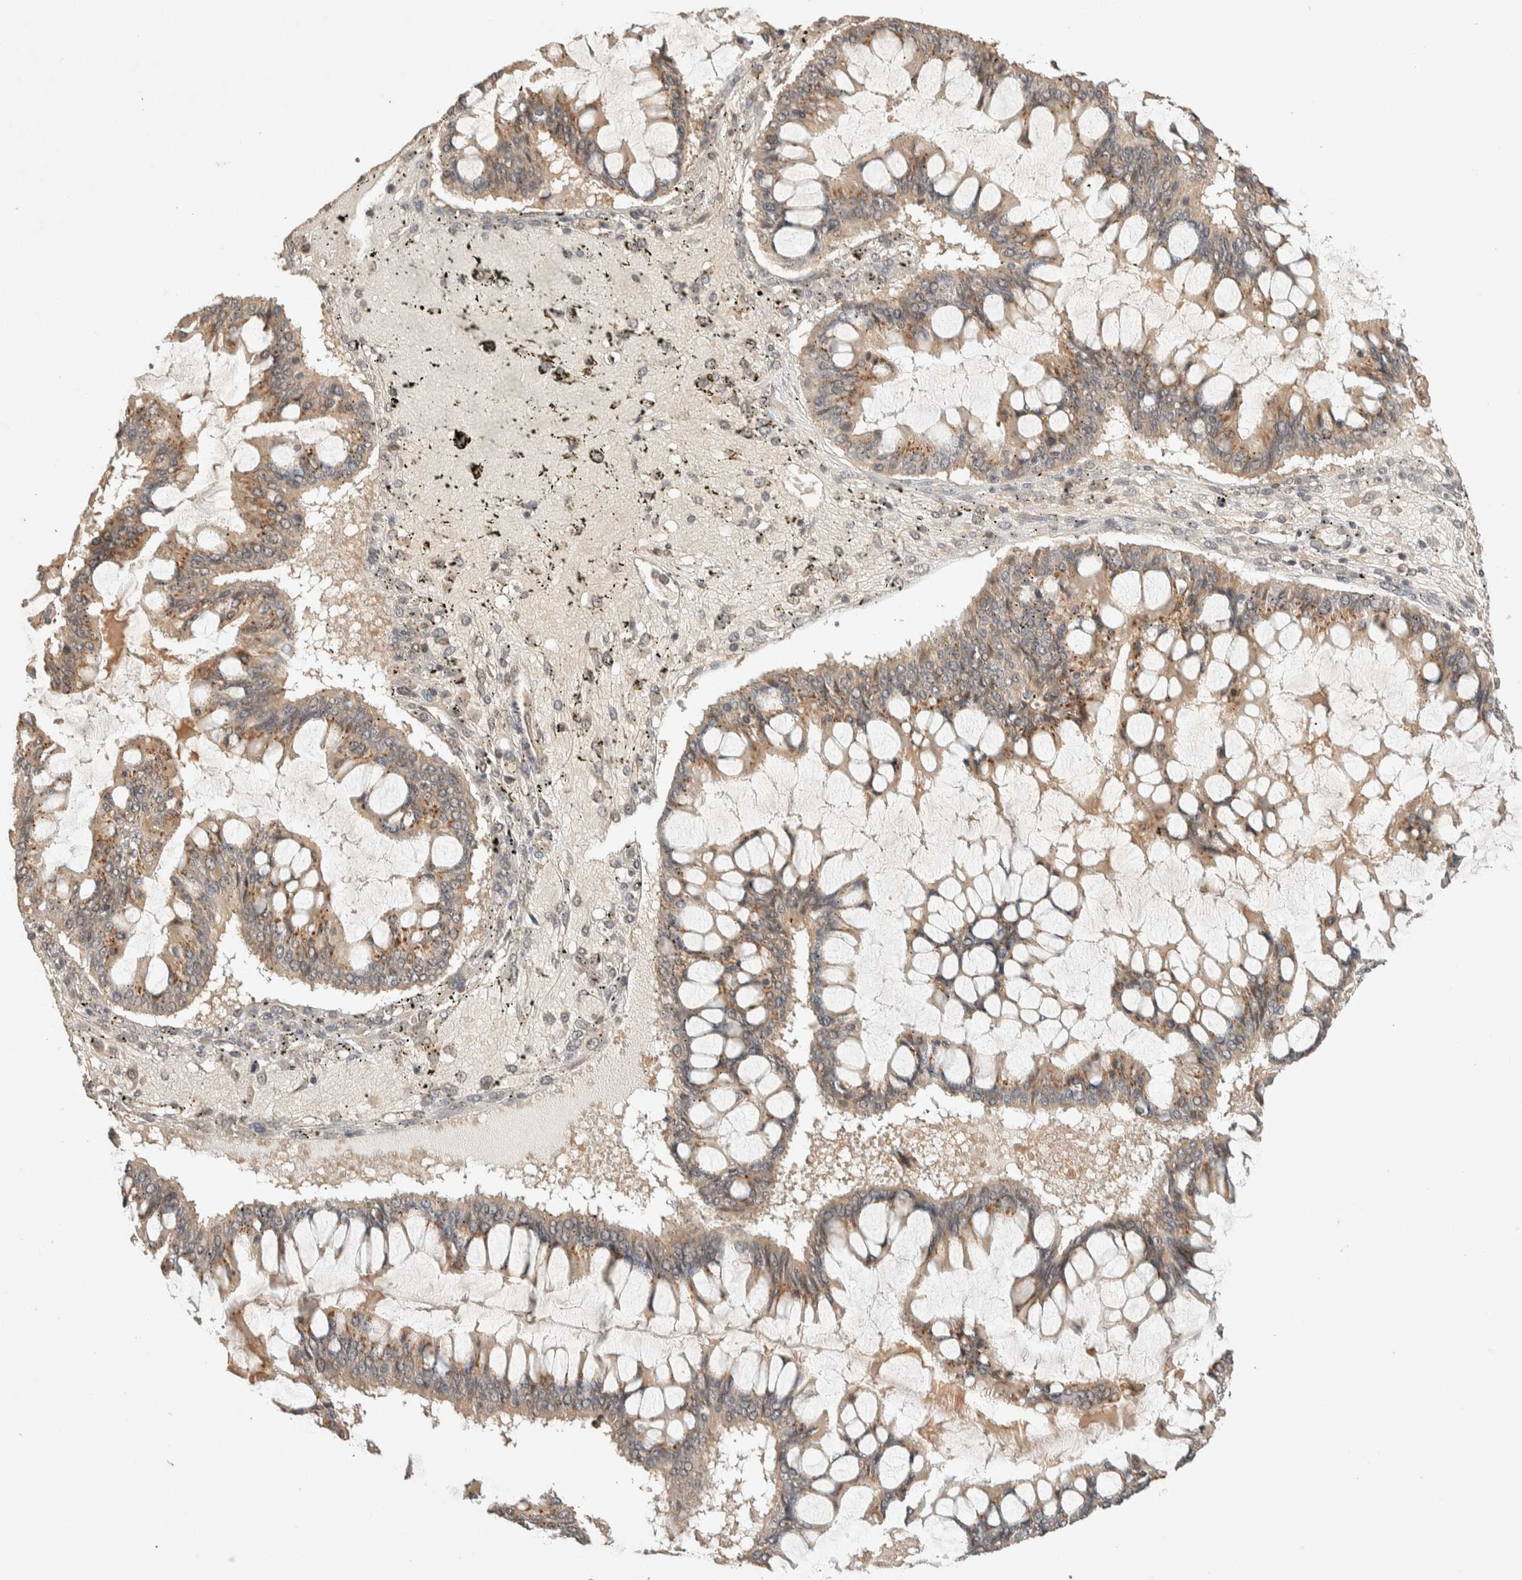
{"staining": {"intensity": "weak", "quantity": ">75%", "location": "cytoplasmic/membranous"}, "tissue": "ovarian cancer", "cell_type": "Tumor cells", "image_type": "cancer", "snomed": [{"axis": "morphology", "description": "Cystadenocarcinoma, mucinous, NOS"}, {"axis": "topography", "description": "Ovary"}], "caption": "Ovarian cancer was stained to show a protein in brown. There is low levels of weak cytoplasmic/membranous positivity in about >75% of tumor cells. Nuclei are stained in blue.", "gene": "THRA", "patient": {"sex": "female", "age": 73}}